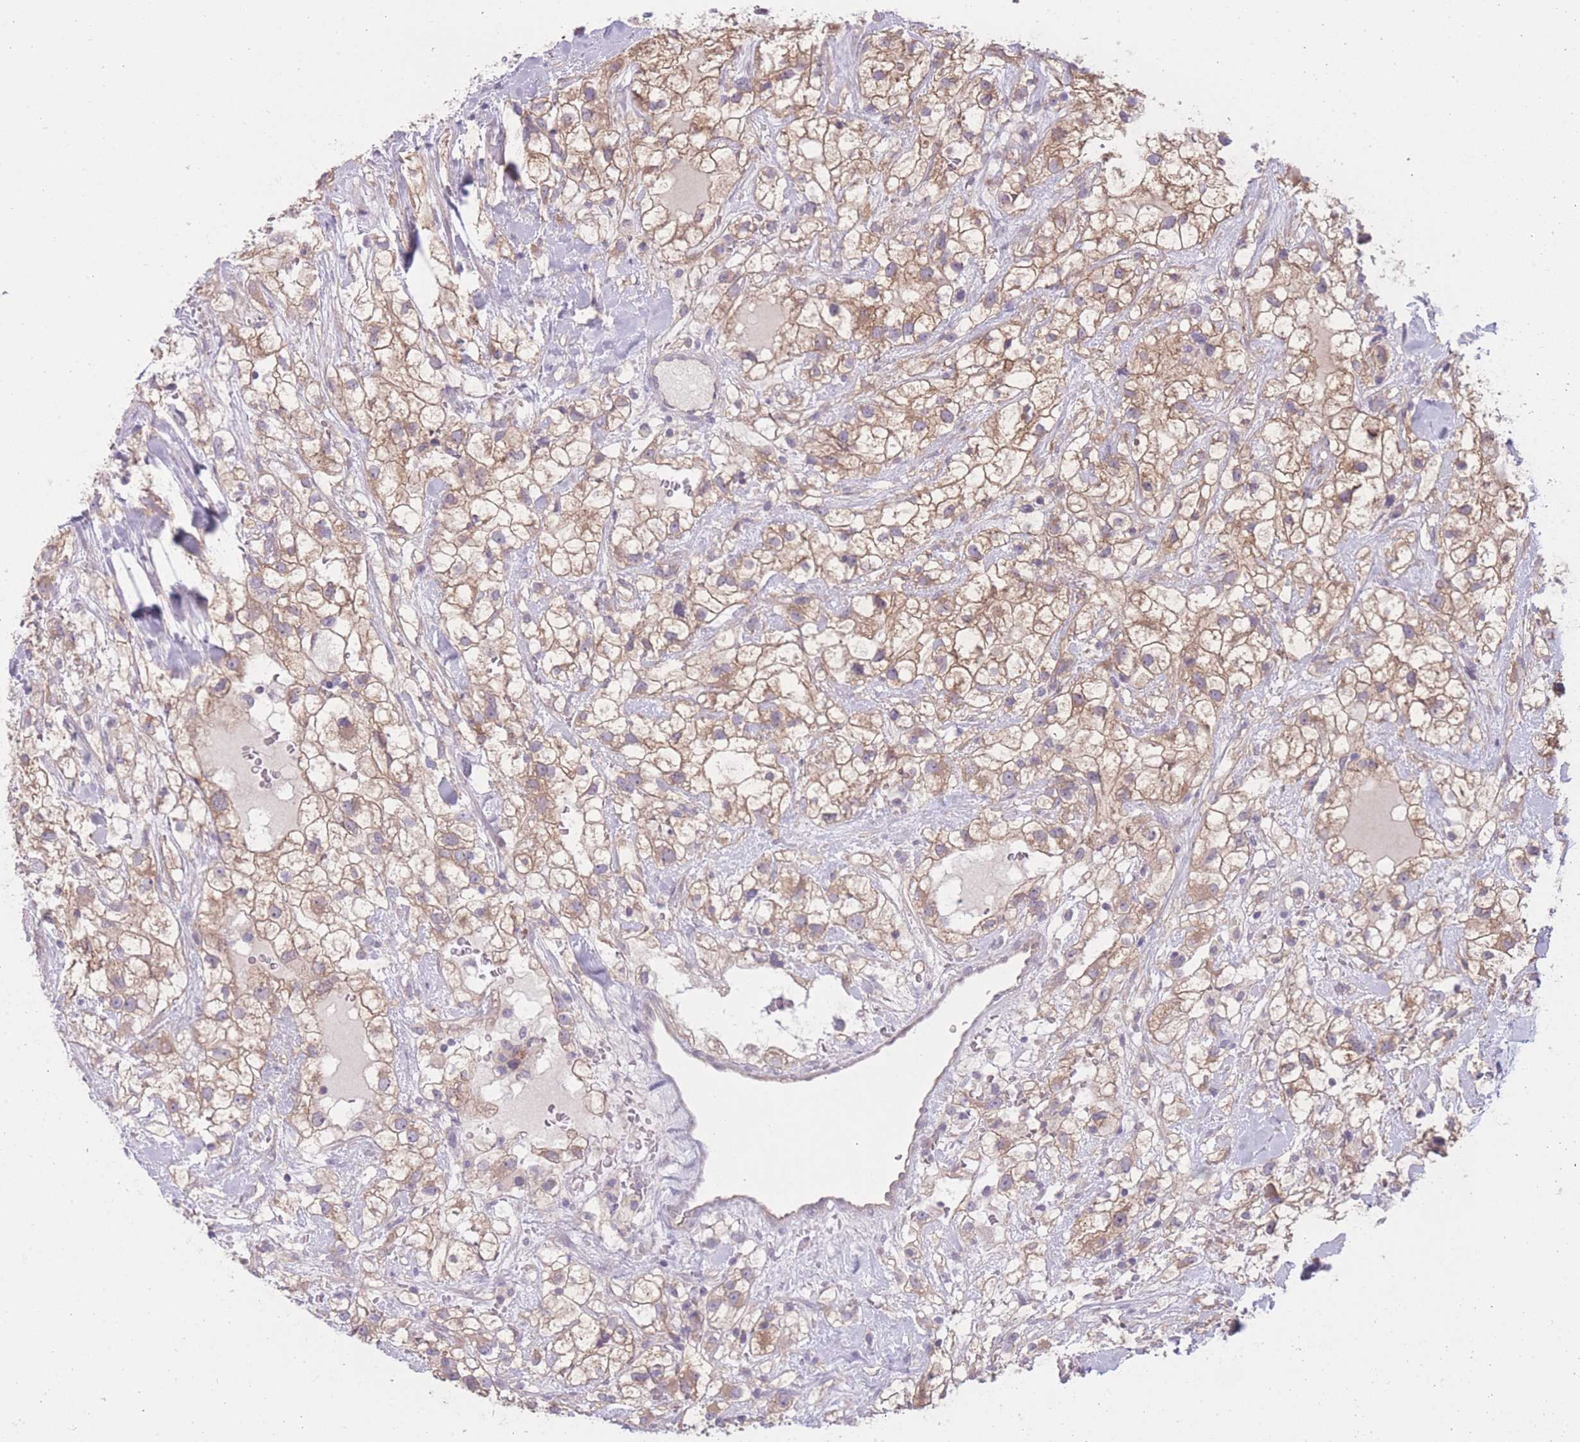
{"staining": {"intensity": "moderate", "quantity": ">75%", "location": "cytoplasmic/membranous"}, "tissue": "renal cancer", "cell_type": "Tumor cells", "image_type": "cancer", "snomed": [{"axis": "morphology", "description": "Adenocarcinoma, NOS"}, {"axis": "topography", "description": "Kidney"}], "caption": "Human renal cancer stained with a brown dye shows moderate cytoplasmic/membranous positive expression in about >75% of tumor cells.", "gene": "CCT6B", "patient": {"sex": "male", "age": 59}}